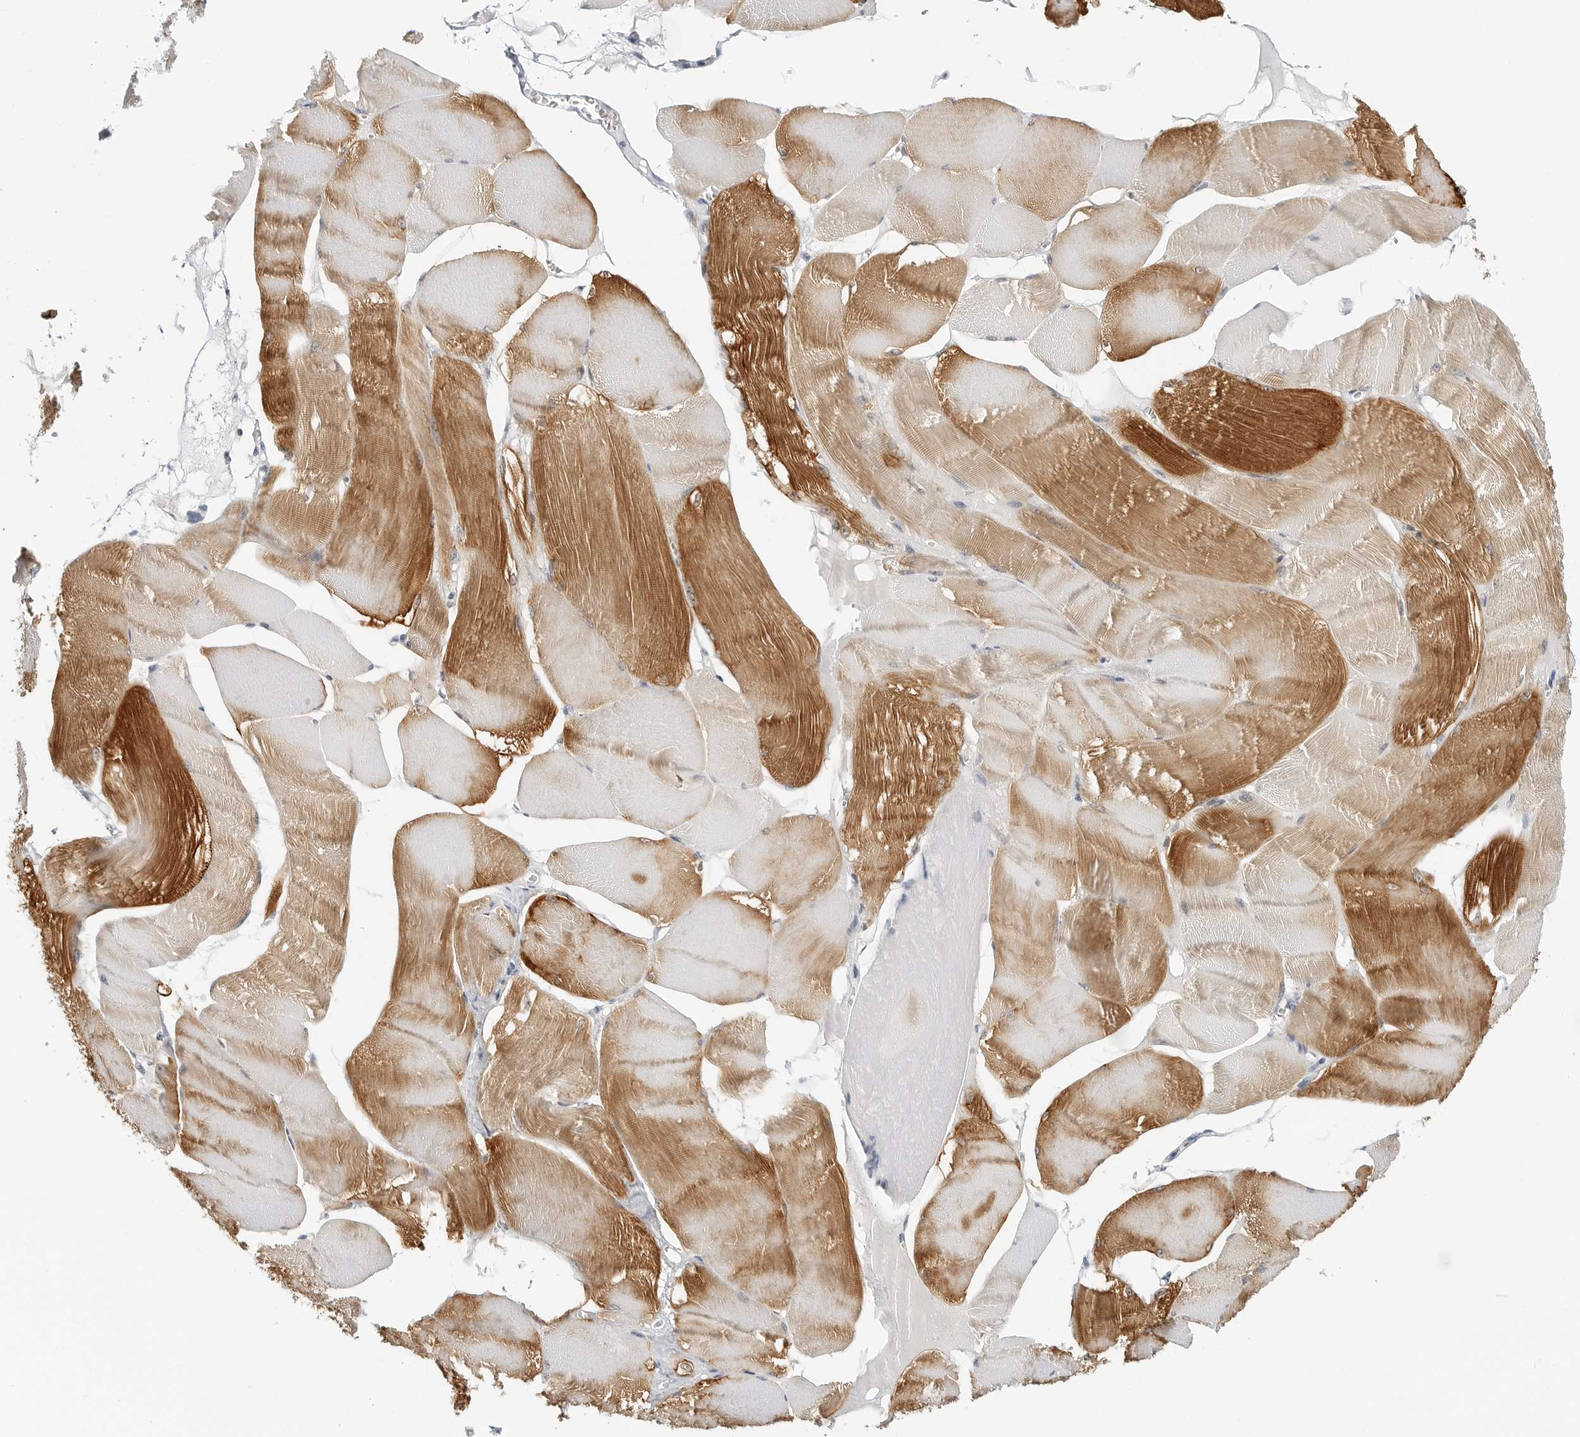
{"staining": {"intensity": "strong", "quantity": "25%-75%", "location": "cytoplasmic/membranous"}, "tissue": "skeletal muscle", "cell_type": "Myocytes", "image_type": "normal", "snomed": [{"axis": "morphology", "description": "Normal tissue, NOS"}, {"axis": "morphology", "description": "Basal cell carcinoma"}, {"axis": "topography", "description": "Skeletal muscle"}], "caption": "This histopathology image exhibits immunohistochemistry staining of normal human skeletal muscle, with high strong cytoplasmic/membranous expression in approximately 25%-75% of myocytes.", "gene": "HSPB7", "patient": {"sex": "female", "age": 64}}